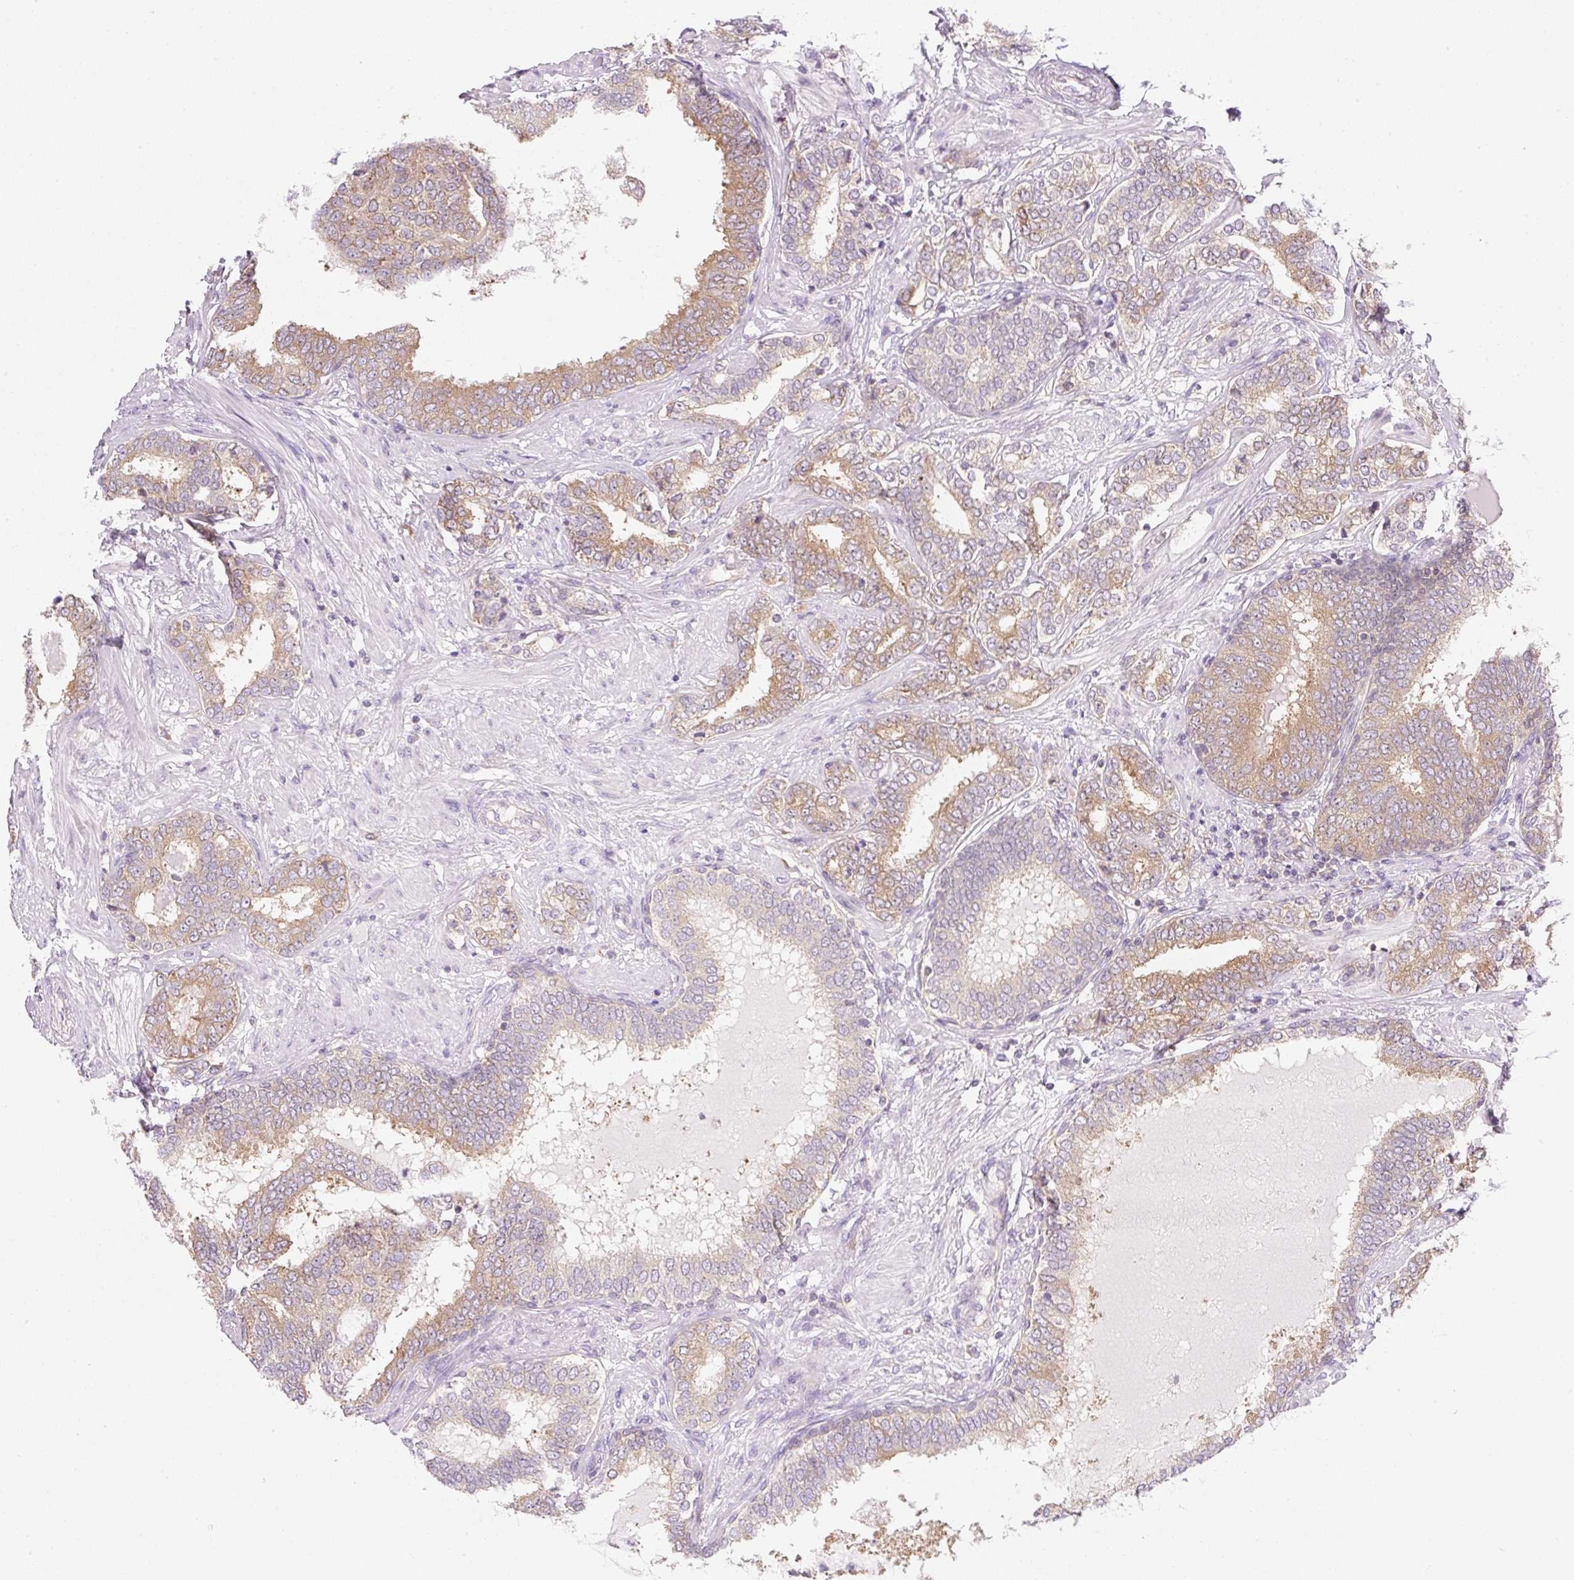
{"staining": {"intensity": "moderate", "quantity": ">75%", "location": "cytoplasmic/membranous"}, "tissue": "prostate cancer", "cell_type": "Tumor cells", "image_type": "cancer", "snomed": [{"axis": "morphology", "description": "Adenocarcinoma, High grade"}, {"axis": "topography", "description": "Prostate"}], "caption": "Approximately >75% of tumor cells in prostate cancer (adenocarcinoma (high-grade)) exhibit moderate cytoplasmic/membranous protein expression as visualized by brown immunohistochemical staining.", "gene": "RPL18A", "patient": {"sex": "male", "age": 72}}